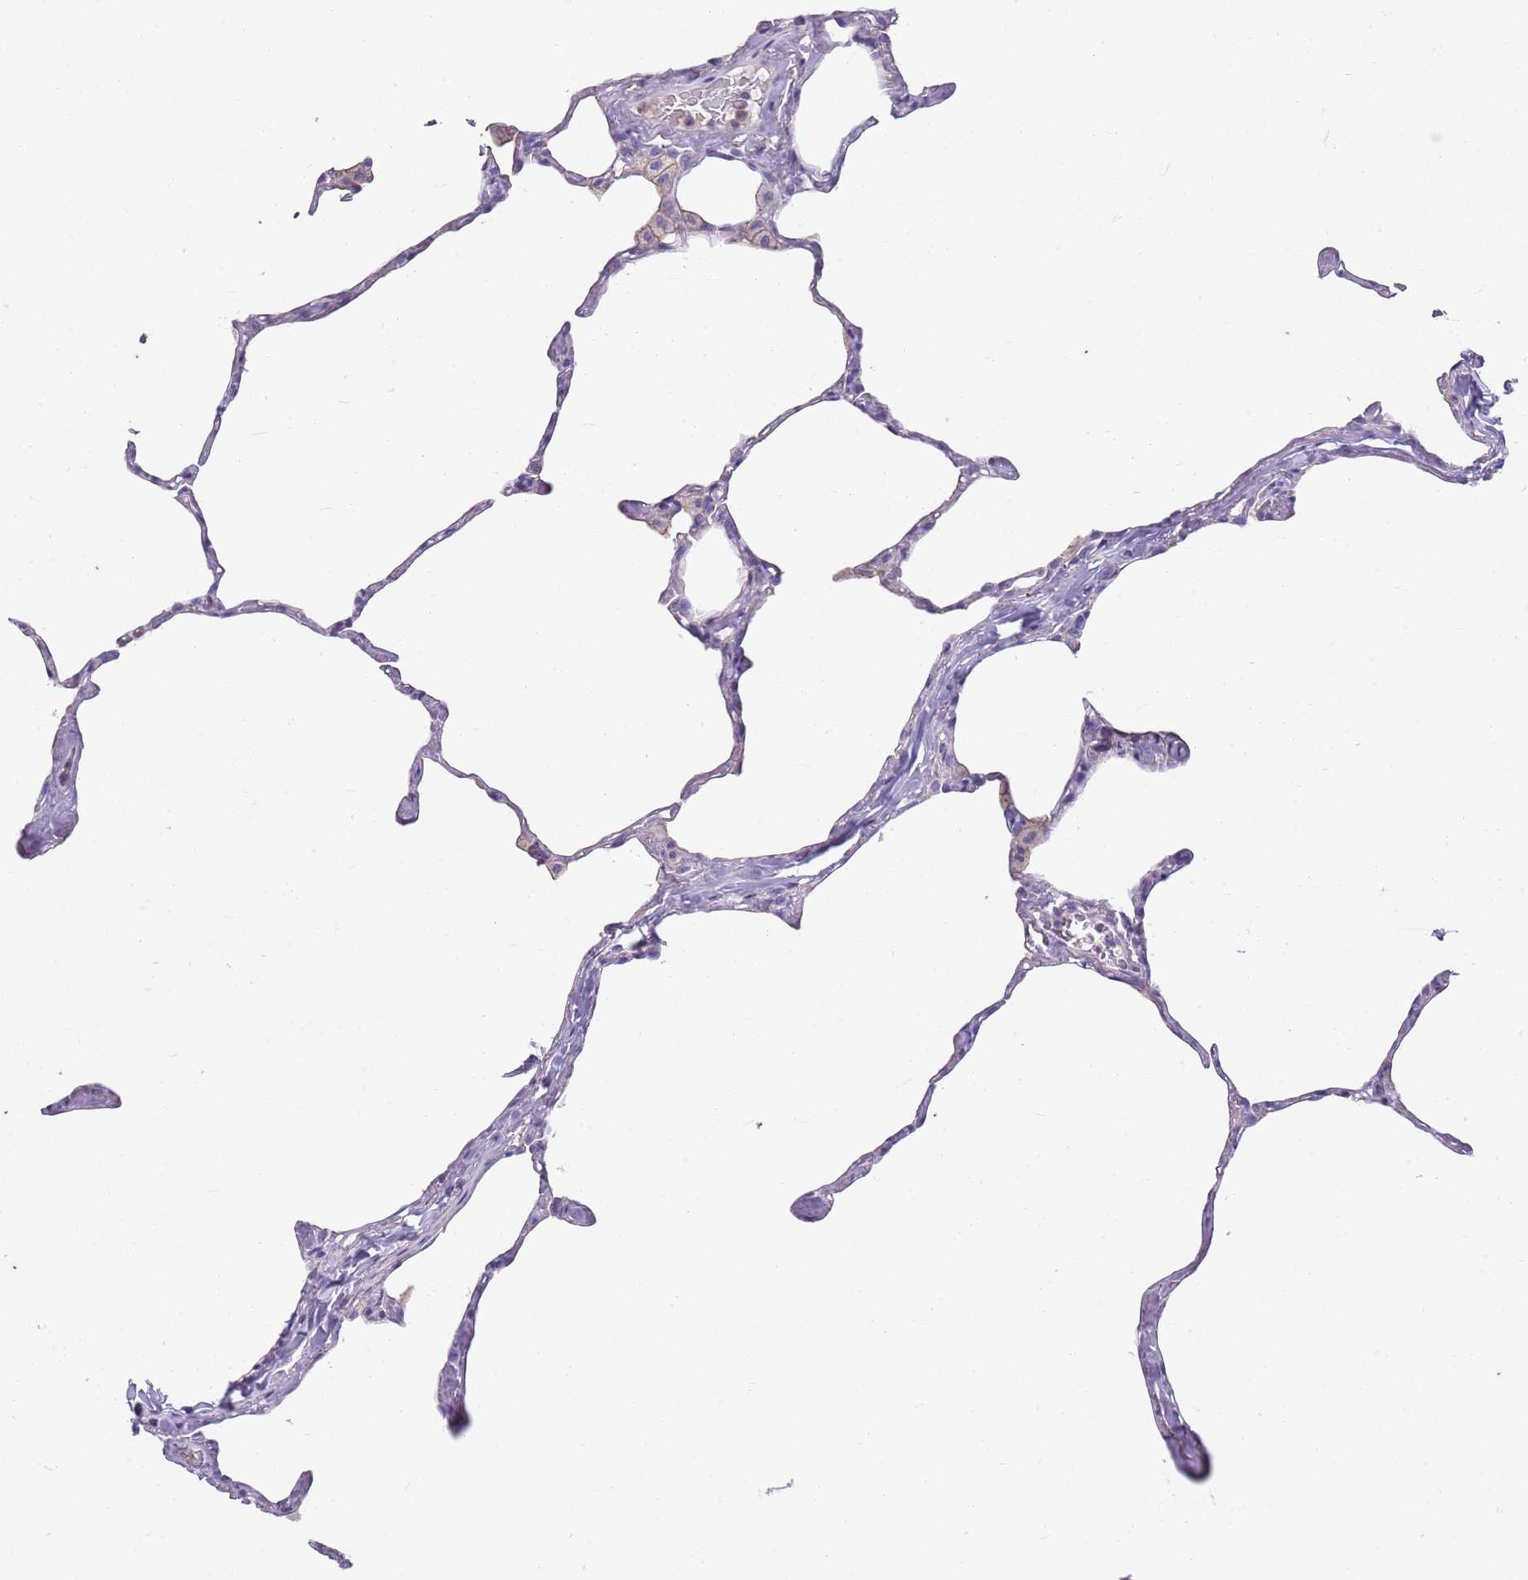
{"staining": {"intensity": "negative", "quantity": "none", "location": "none"}, "tissue": "lung", "cell_type": "Alveolar cells", "image_type": "normal", "snomed": [{"axis": "morphology", "description": "Normal tissue, NOS"}, {"axis": "topography", "description": "Lung"}], "caption": "Immunohistochemistry photomicrograph of unremarkable lung stained for a protein (brown), which displays no staining in alveolar cells.", "gene": "CNPPD1", "patient": {"sex": "male", "age": 65}}